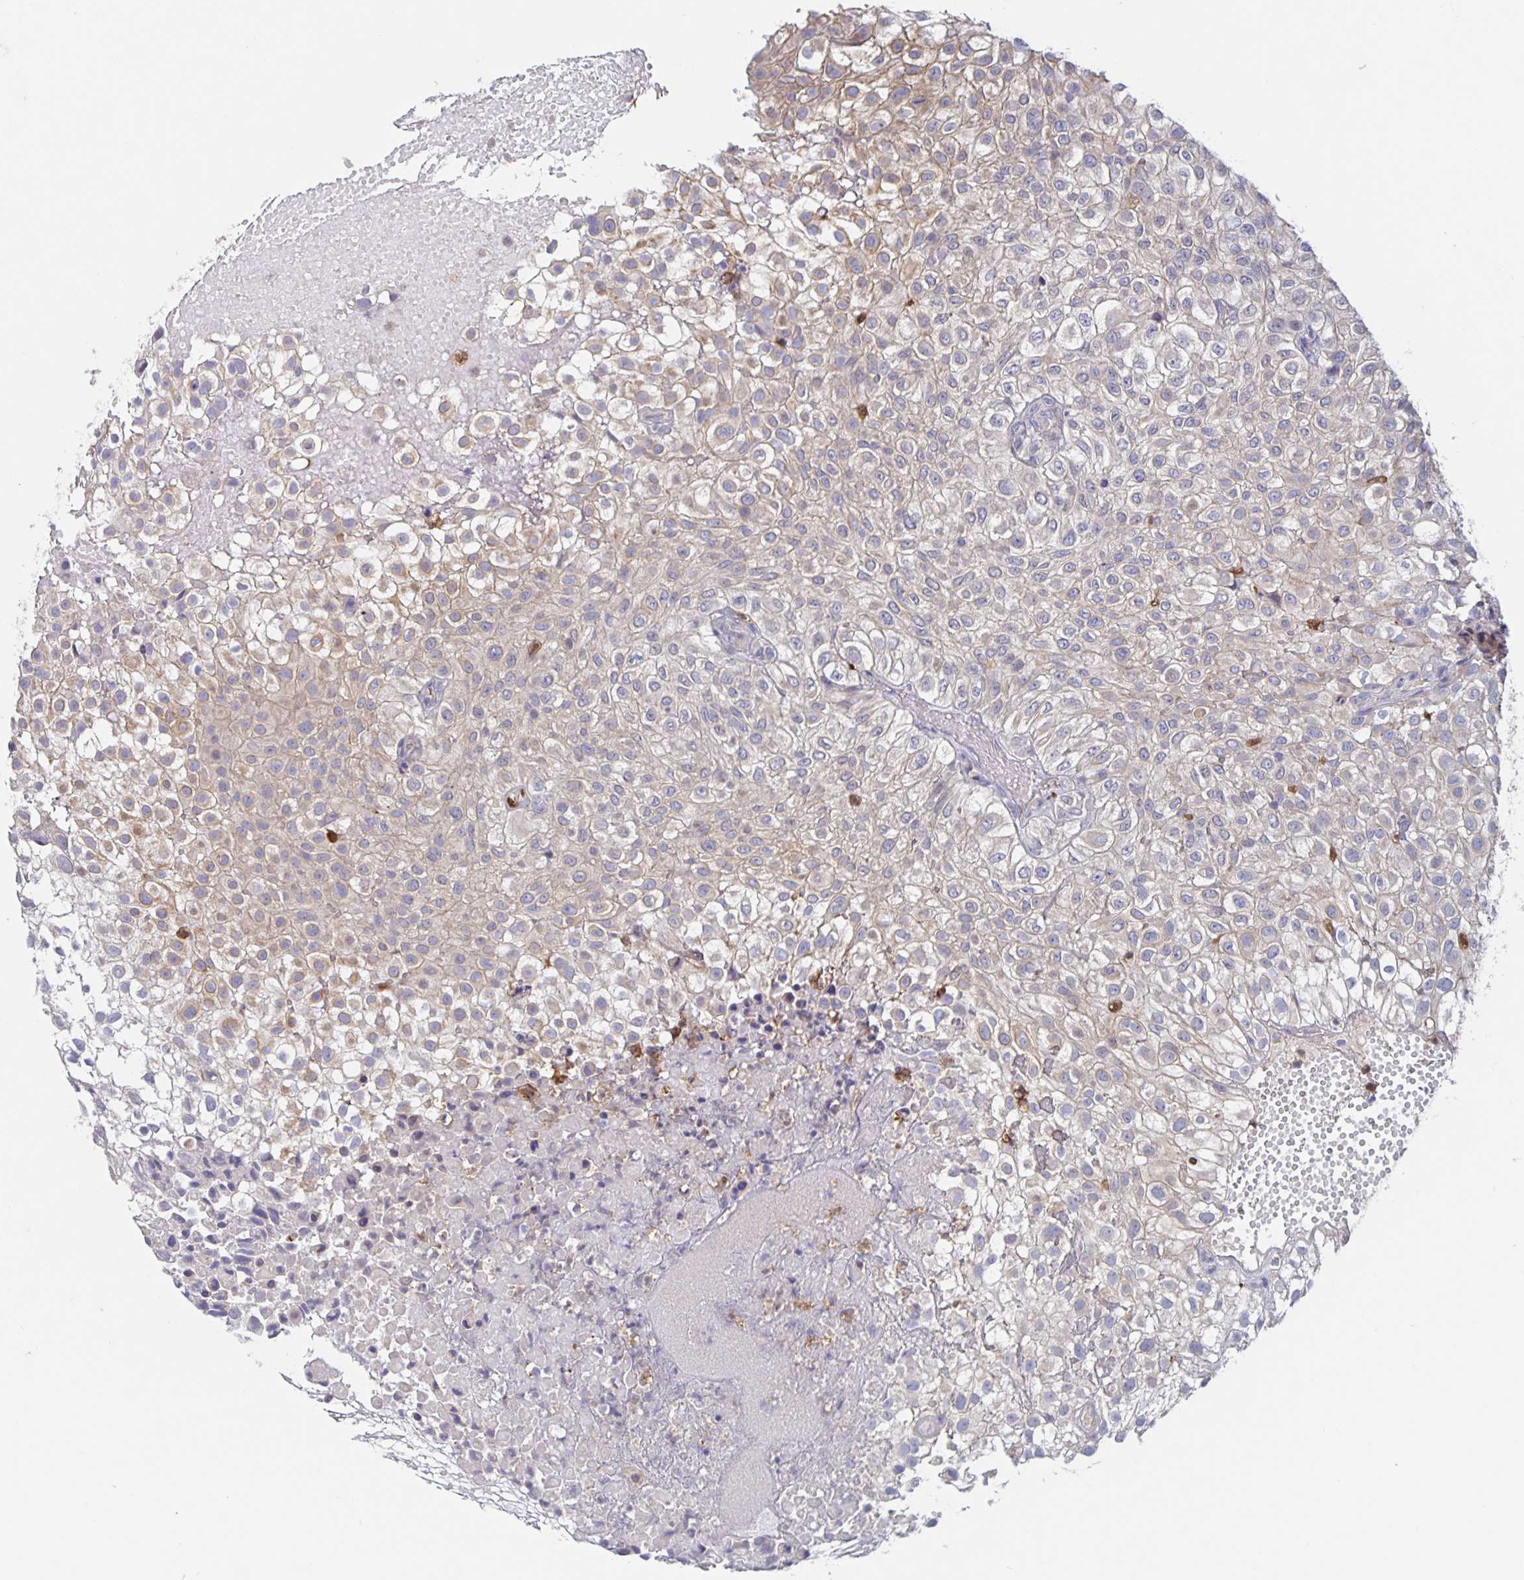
{"staining": {"intensity": "weak", "quantity": "25%-75%", "location": "cytoplasmic/membranous"}, "tissue": "urothelial cancer", "cell_type": "Tumor cells", "image_type": "cancer", "snomed": [{"axis": "morphology", "description": "Urothelial carcinoma, High grade"}, {"axis": "topography", "description": "Urinary bladder"}], "caption": "Human urothelial cancer stained with a brown dye reveals weak cytoplasmic/membranous positive positivity in approximately 25%-75% of tumor cells.", "gene": "CDC42BPG", "patient": {"sex": "male", "age": 56}}